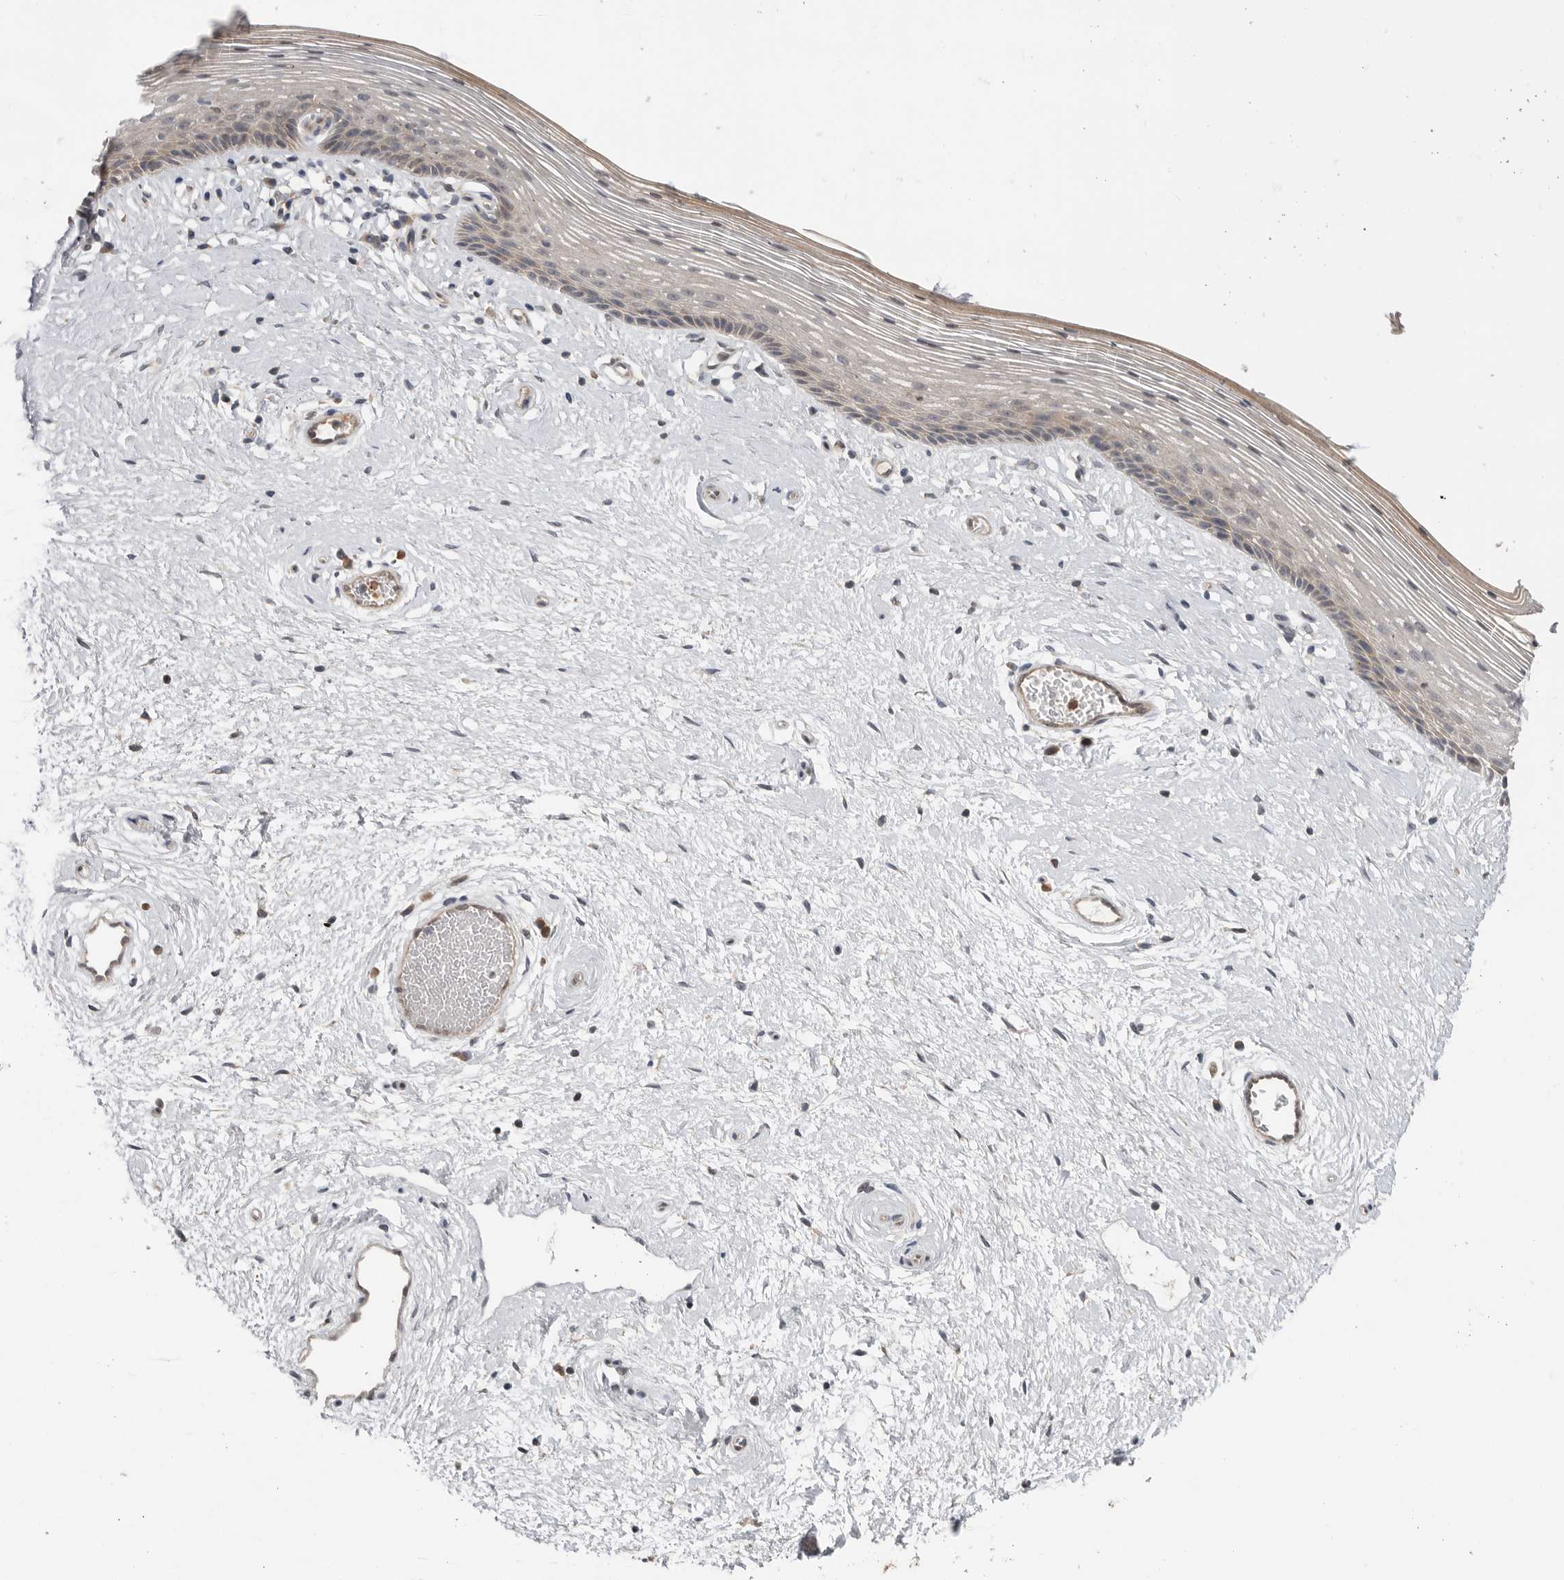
{"staining": {"intensity": "weak", "quantity": "<25%", "location": "cytoplasmic/membranous"}, "tissue": "vagina", "cell_type": "Squamous epithelial cells", "image_type": "normal", "snomed": [{"axis": "morphology", "description": "Normal tissue, NOS"}, {"axis": "topography", "description": "Vagina"}], "caption": "This is an IHC histopathology image of unremarkable human vagina. There is no positivity in squamous epithelial cells.", "gene": "KLK5", "patient": {"sex": "female", "age": 46}}